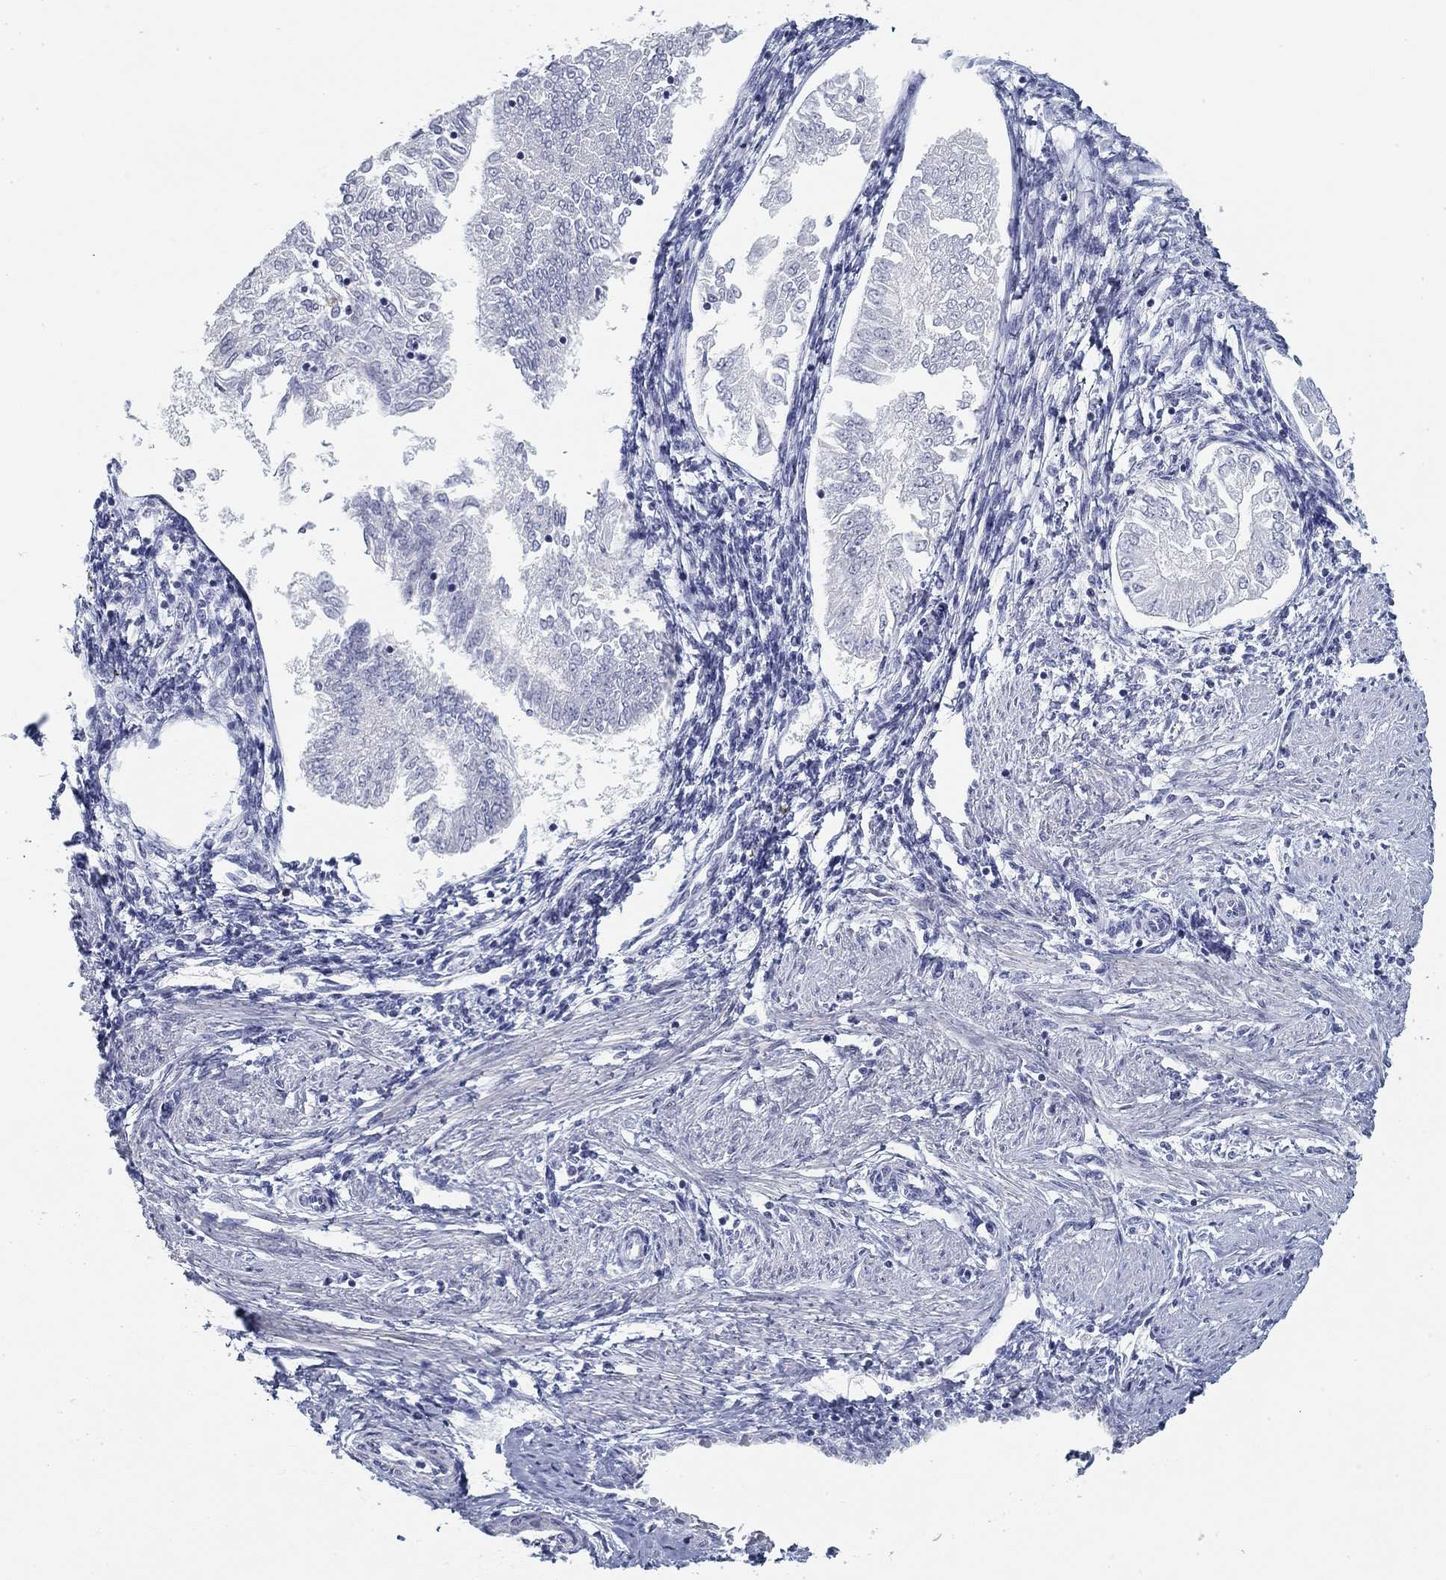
{"staining": {"intensity": "negative", "quantity": "none", "location": "none"}, "tissue": "endometrial cancer", "cell_type": "Tumor cells", "image_type": "cancer", "snomed": [{"axis": "morphology", "description": "Adenocarcinoma, NOS"}, {"axis": "topography", "description": "Endometrium"}], "caption": "Immunohistochemistry (IHC) image of endometrial adenocarcinoma stained for a protein (brown), which reveals no positivity in tumor cells.", "gene": "CD79B", "patient": {"sex": "female", "age": 53}}